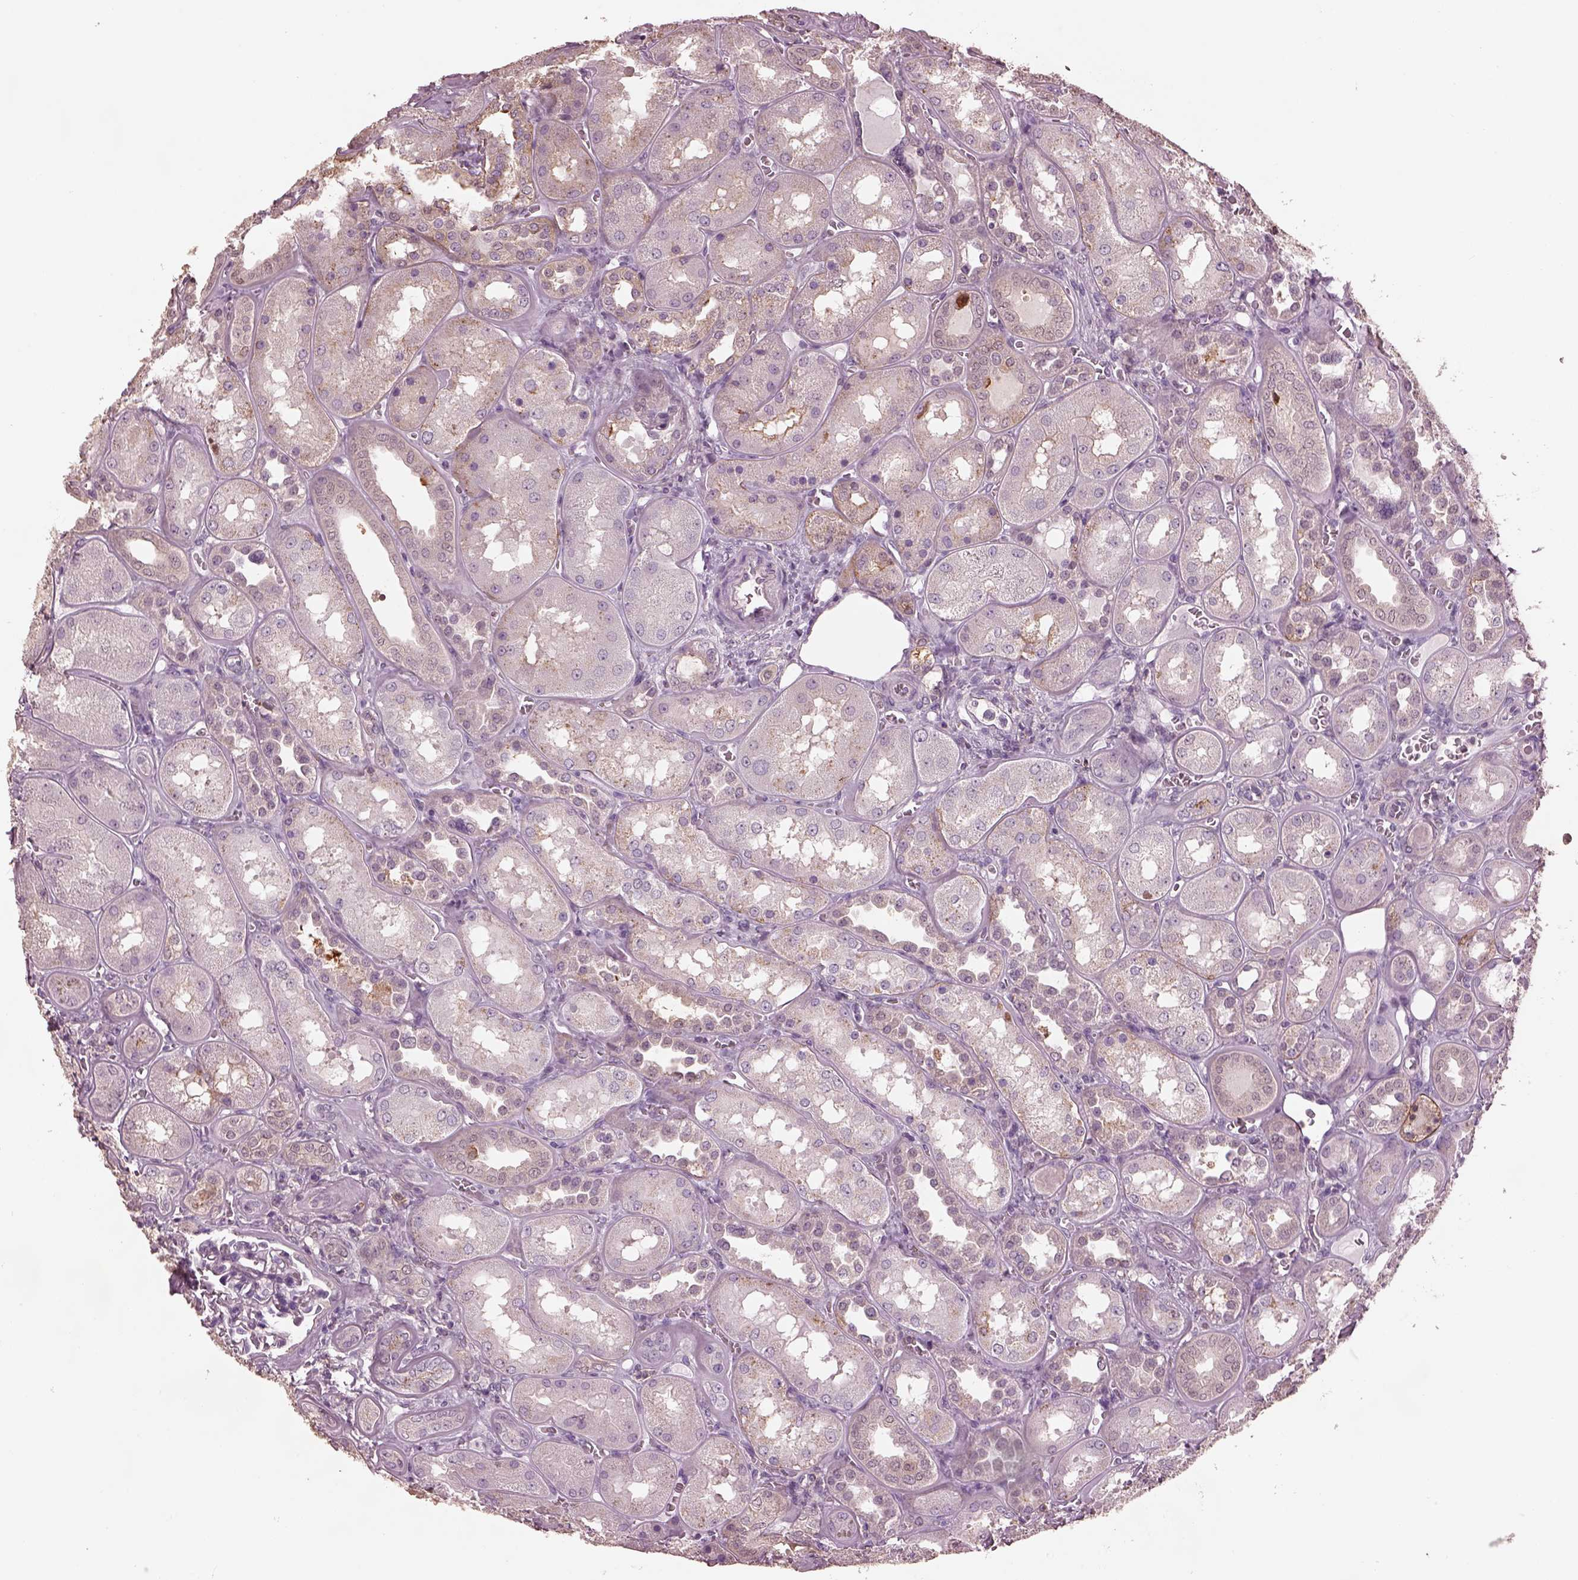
{"staining": {"intensity": "negative", "quantity": "none", "location": "none"}, "tissue": "kidney", "cell_type": "Cells in glomeruli", "image_type": "normal", "snomed": [{"axis": "morphology", "description": "Normal tissue, NOS"}, {"axis": "topography", "description": "Kidney"}], "caption": "High power microscopy histopathology image of an immunohistochemistry micrograph of normal kidney, revealing no significant expression in cells in glomeruli. (Stains: DAB (3,3'-diaminobenzidine) immunohistochemistry with hematoxylin counter stain, Microscopy: brightfield microscopy at high magnification).", "gene": "SRI", "patient": {"sex": "male", "age": 73}}